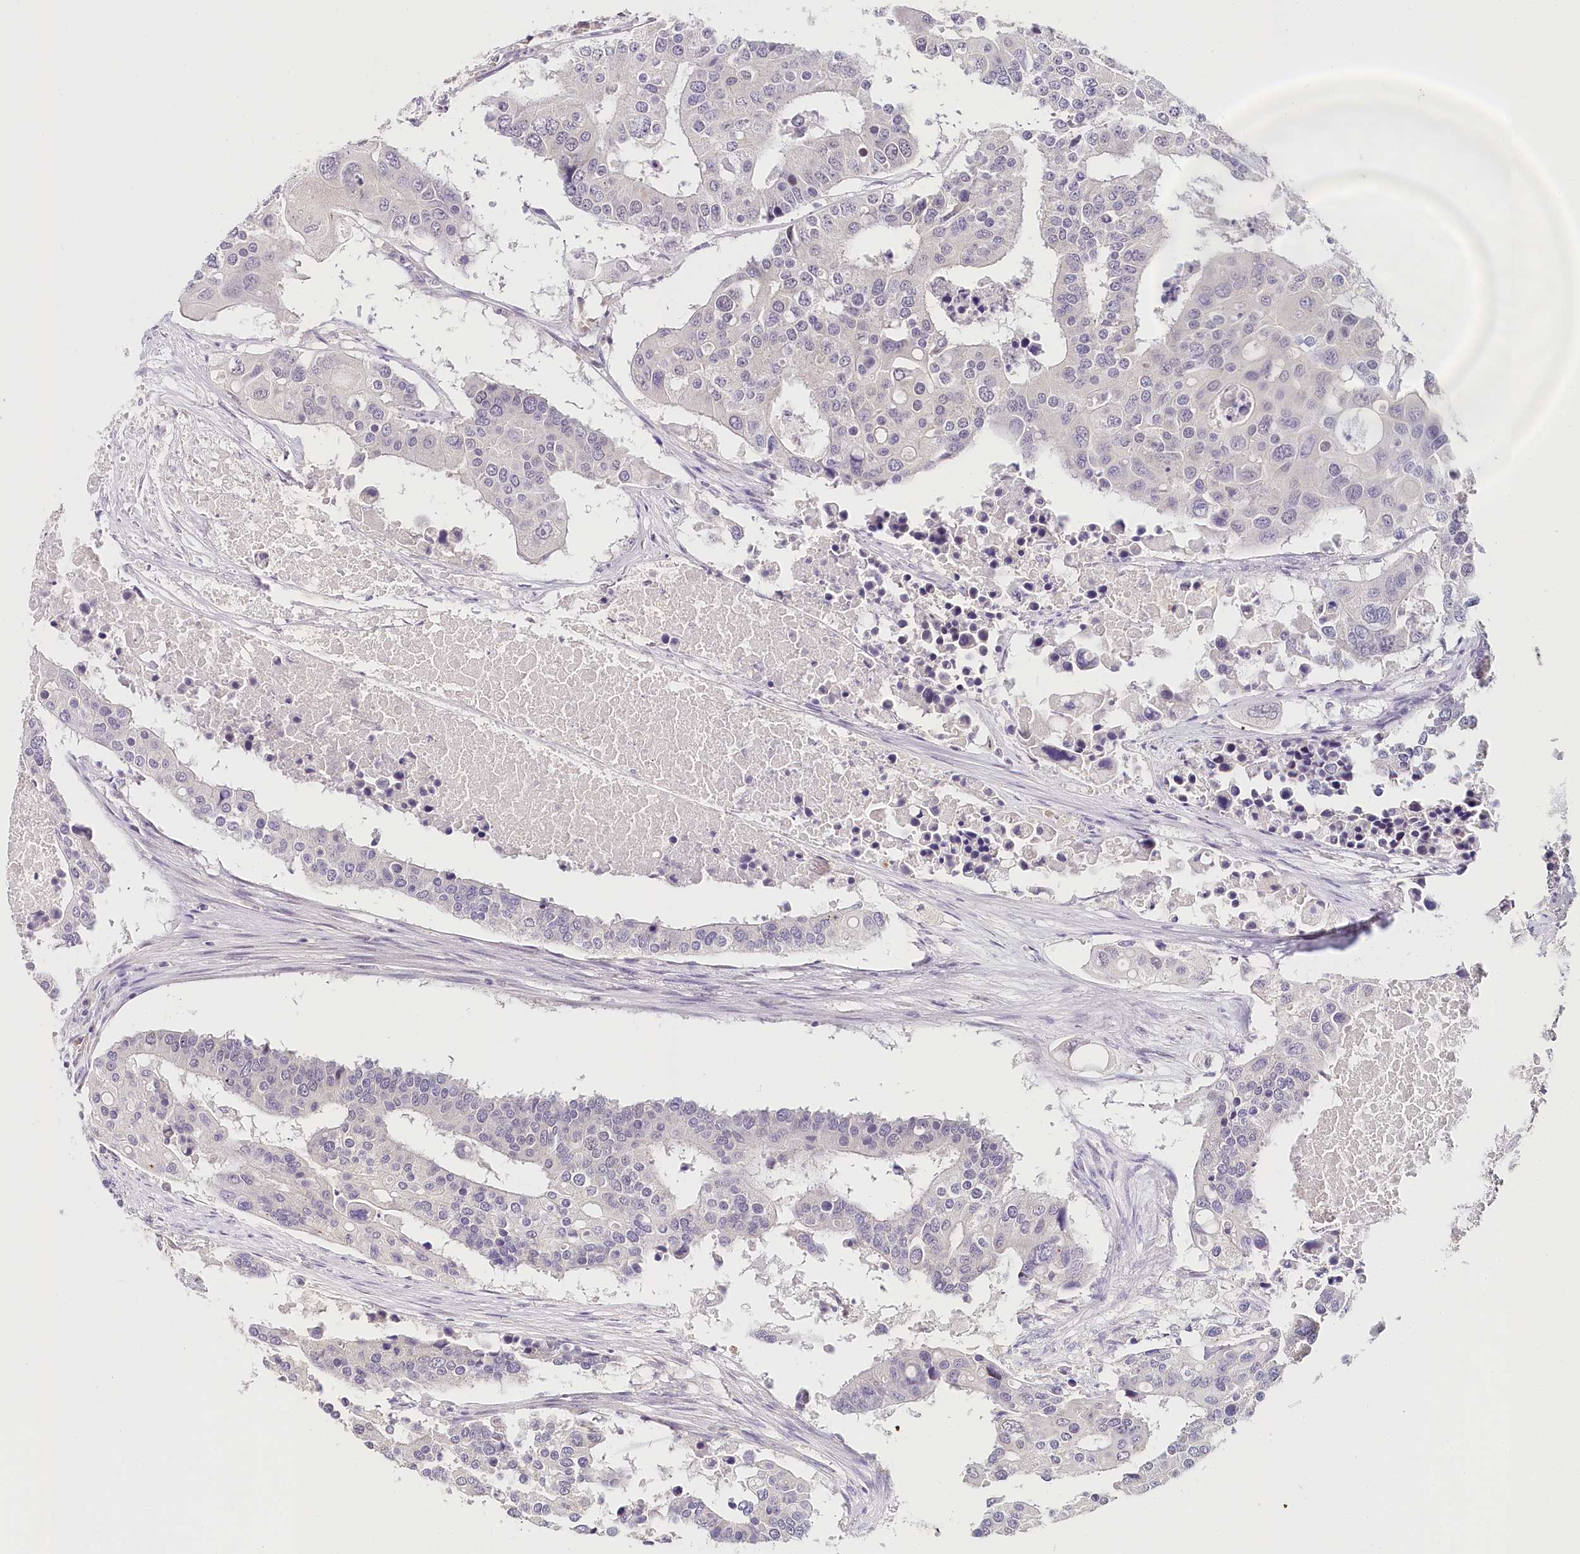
{"staining": {"intensity": "negative", "quantity": "none", "location": "none"}, "tissue": "colorectal cancer", "cell_type": "Tumor cells", "image_type": "cancer", "snomed": [{"axis": "morphology", "description": "Adenocarcinoma, NOS"}, {"axis": "topography", "description": "Colon"}], "caption": "Immunohistochemistry of human colorectal adenocarcinoma demonstrates no positivity in tumor cells.", "gene": "TP53", "patient": {"sex": "male", "age": 77}}